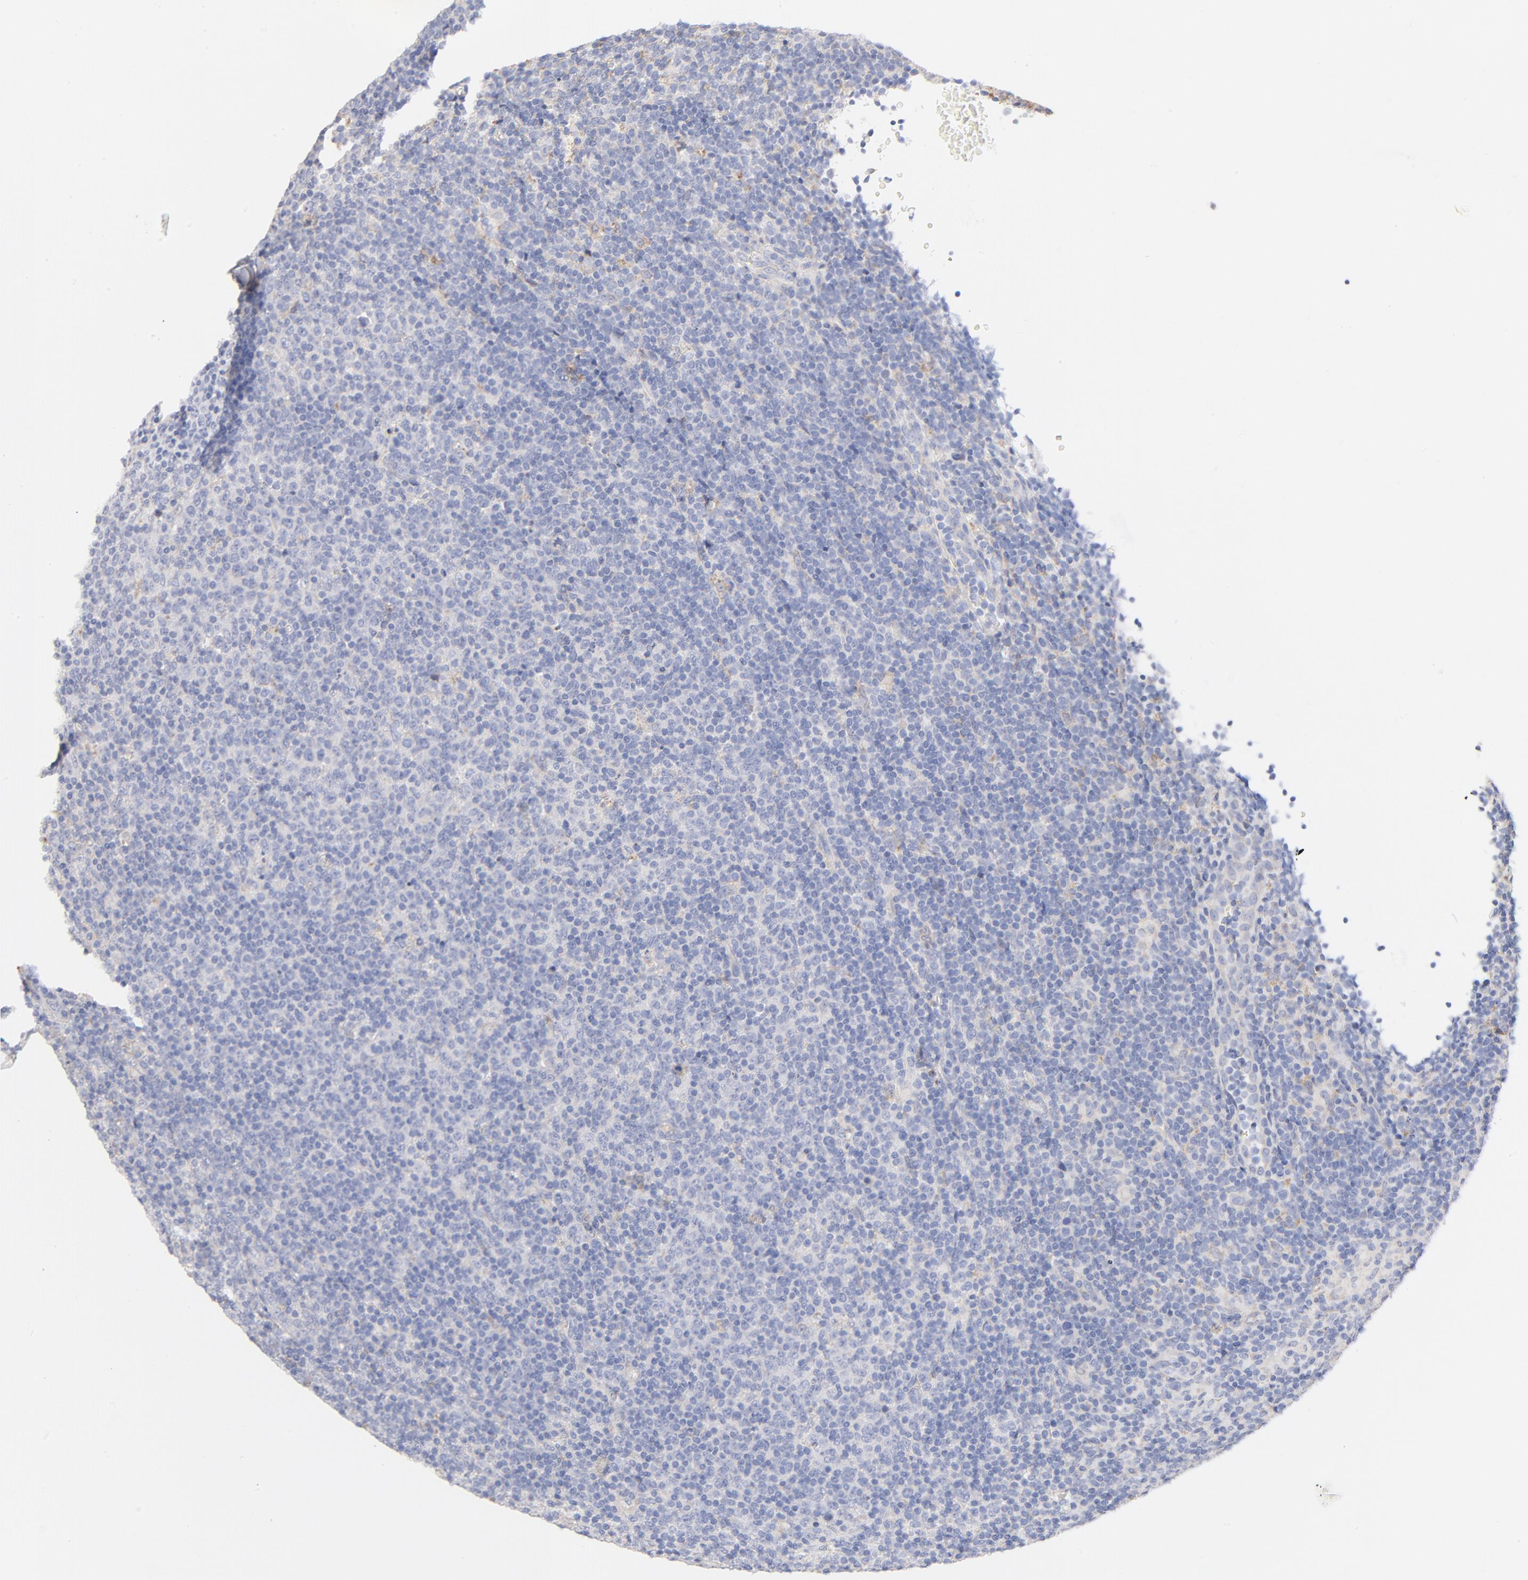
{"staining": {"intensity": "moderate", "quantity": "<25%", "location": "cytoplasmic/membranous"}, "tissue": "lymphoma", "cell_type": "Tumor cells", "image_type": "cancer", "snomed": [{"axis": "morphology", "description": "Malignant lymphoma, non-Hodgkin's type, Low grade"}, {"axis": "topography", "description": "Lymph node"}], "caption": "Lymphoma was stained to show a protein in brown. There is low levels of moderate cytoplasmic/membranous staining in about <25% of tumor cells.", "gene": "MTERF2", "patient": {"sex": "male", "age": 70}}